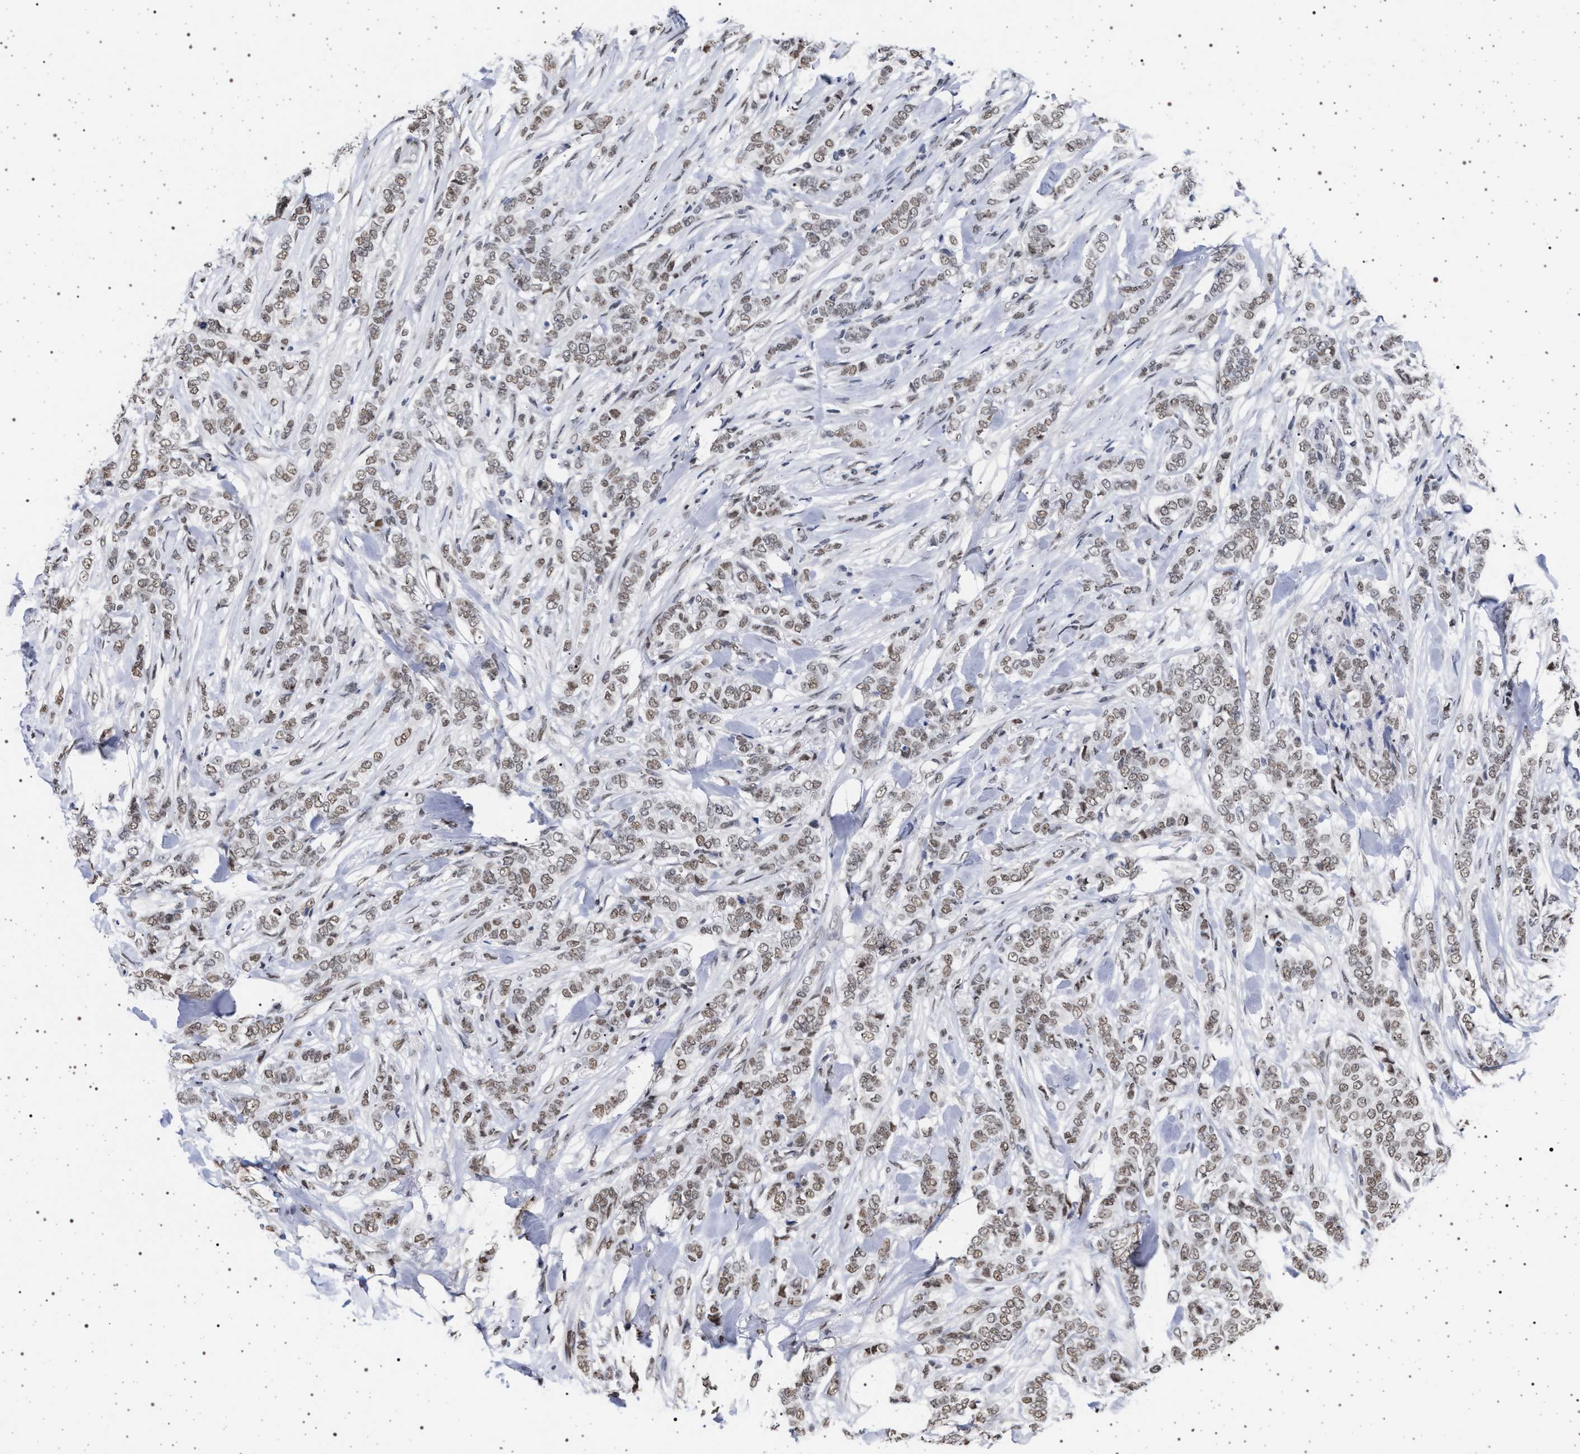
{"staining": {"intensity": "weak", "quantity": ">75%", "location": "nuclear"}, "tissue": "breast cancer", "cell_type": "Tumor cells", "image_type": "cancer", "snomed": [{"axis": "morphology", "description": "Lobular carcinoma"}, {"axis": "topography", "description": "Skin"}, {"axis": "topography", "description": "Breast"}], "caption": "Breast cancer tissue demonstrates weak nuclear expression in about >75% of tumor cells, visualized by immunohistochemistry.", "gene": "PHF12", "patient": {"sex": "female", "age": 46}}